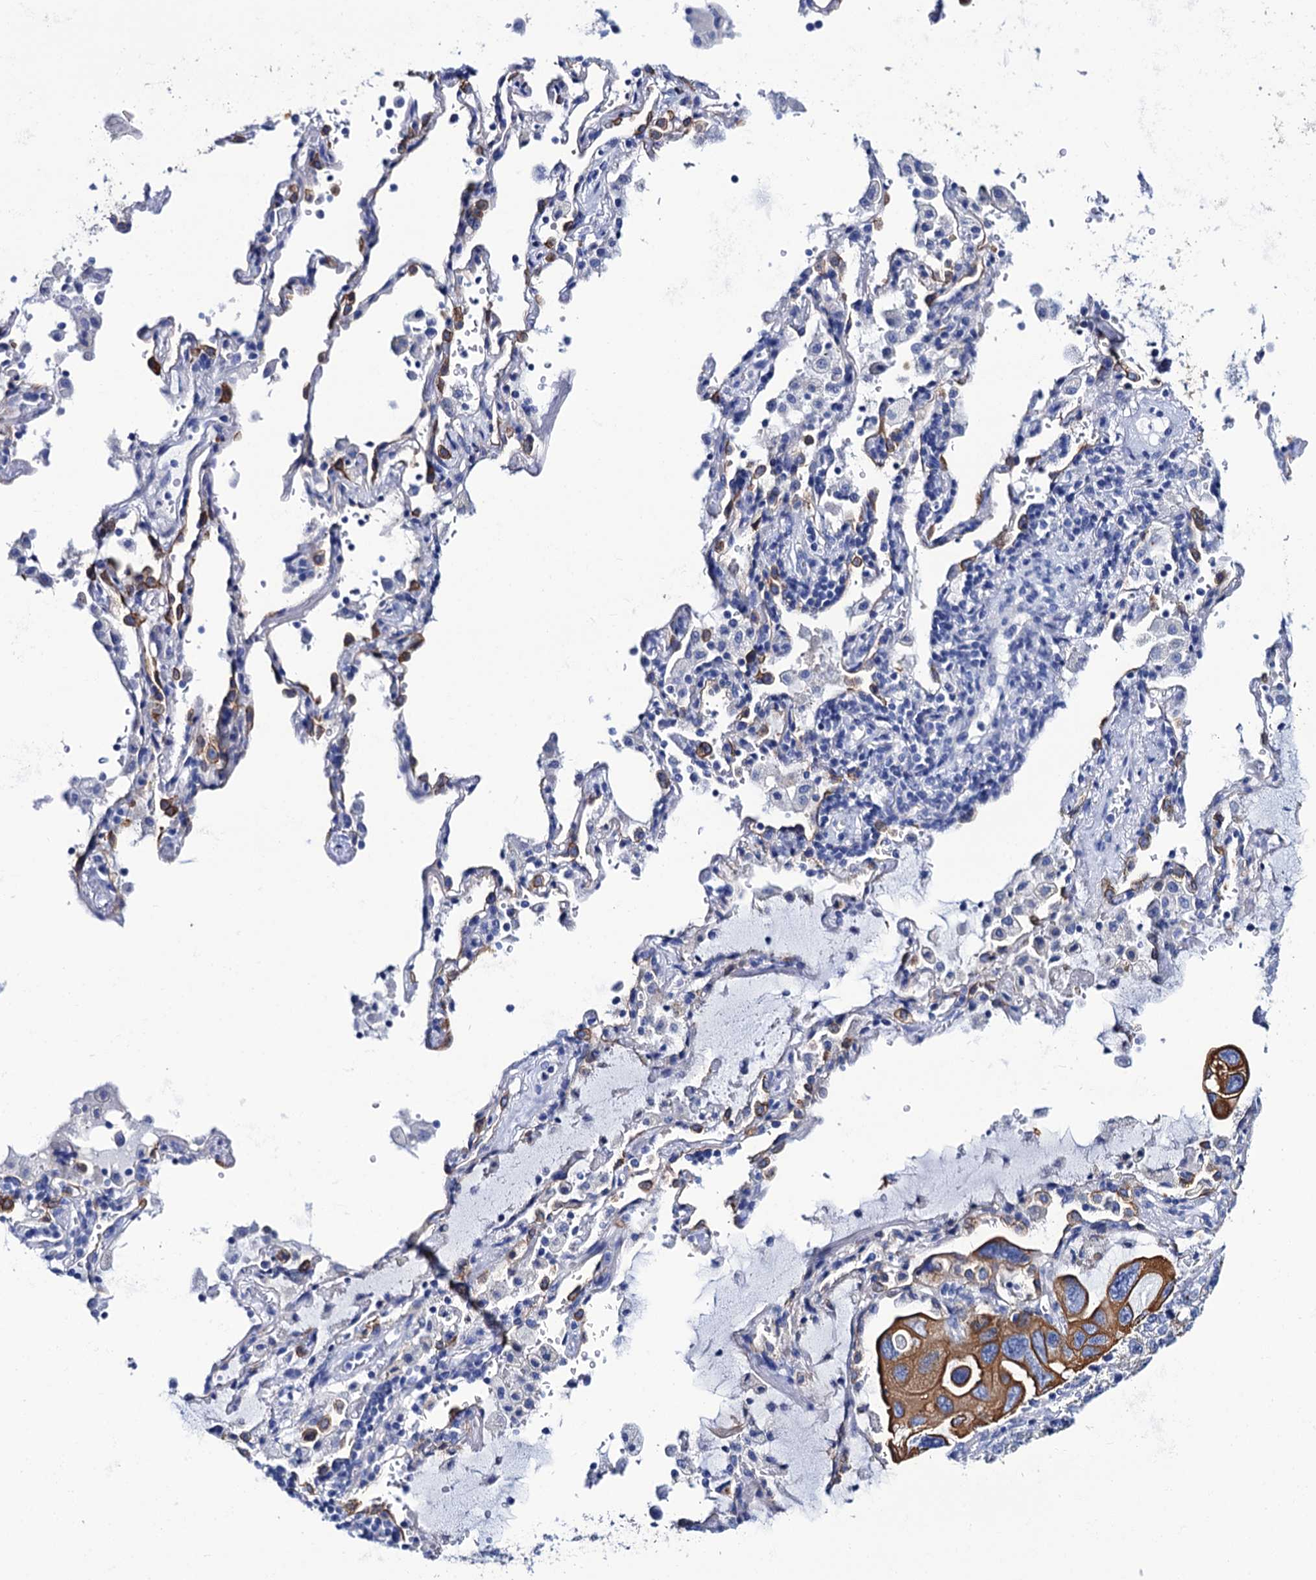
{"staining": {"intensity": "strong", "quantity": ">75%", "location": "cytoplasmic/membranous"}, "tissue": "lung cancer", "cell_type": "Tumor cells", "image_type": "cancer", "snomed": [{"axis": "morphology", "description": "Squamous cell carcinoma, NOS"}, {"axis": "topography", "description": "Lung"}], "caption": "Tumor cells display strong cytoplasmic/membranous expression in about >75% of cells in lung cancer. (IHC, brightfield microscopy, high magnification).", "gene": "RAB3IP", "patient": {"sex": "female", "age": 73}}